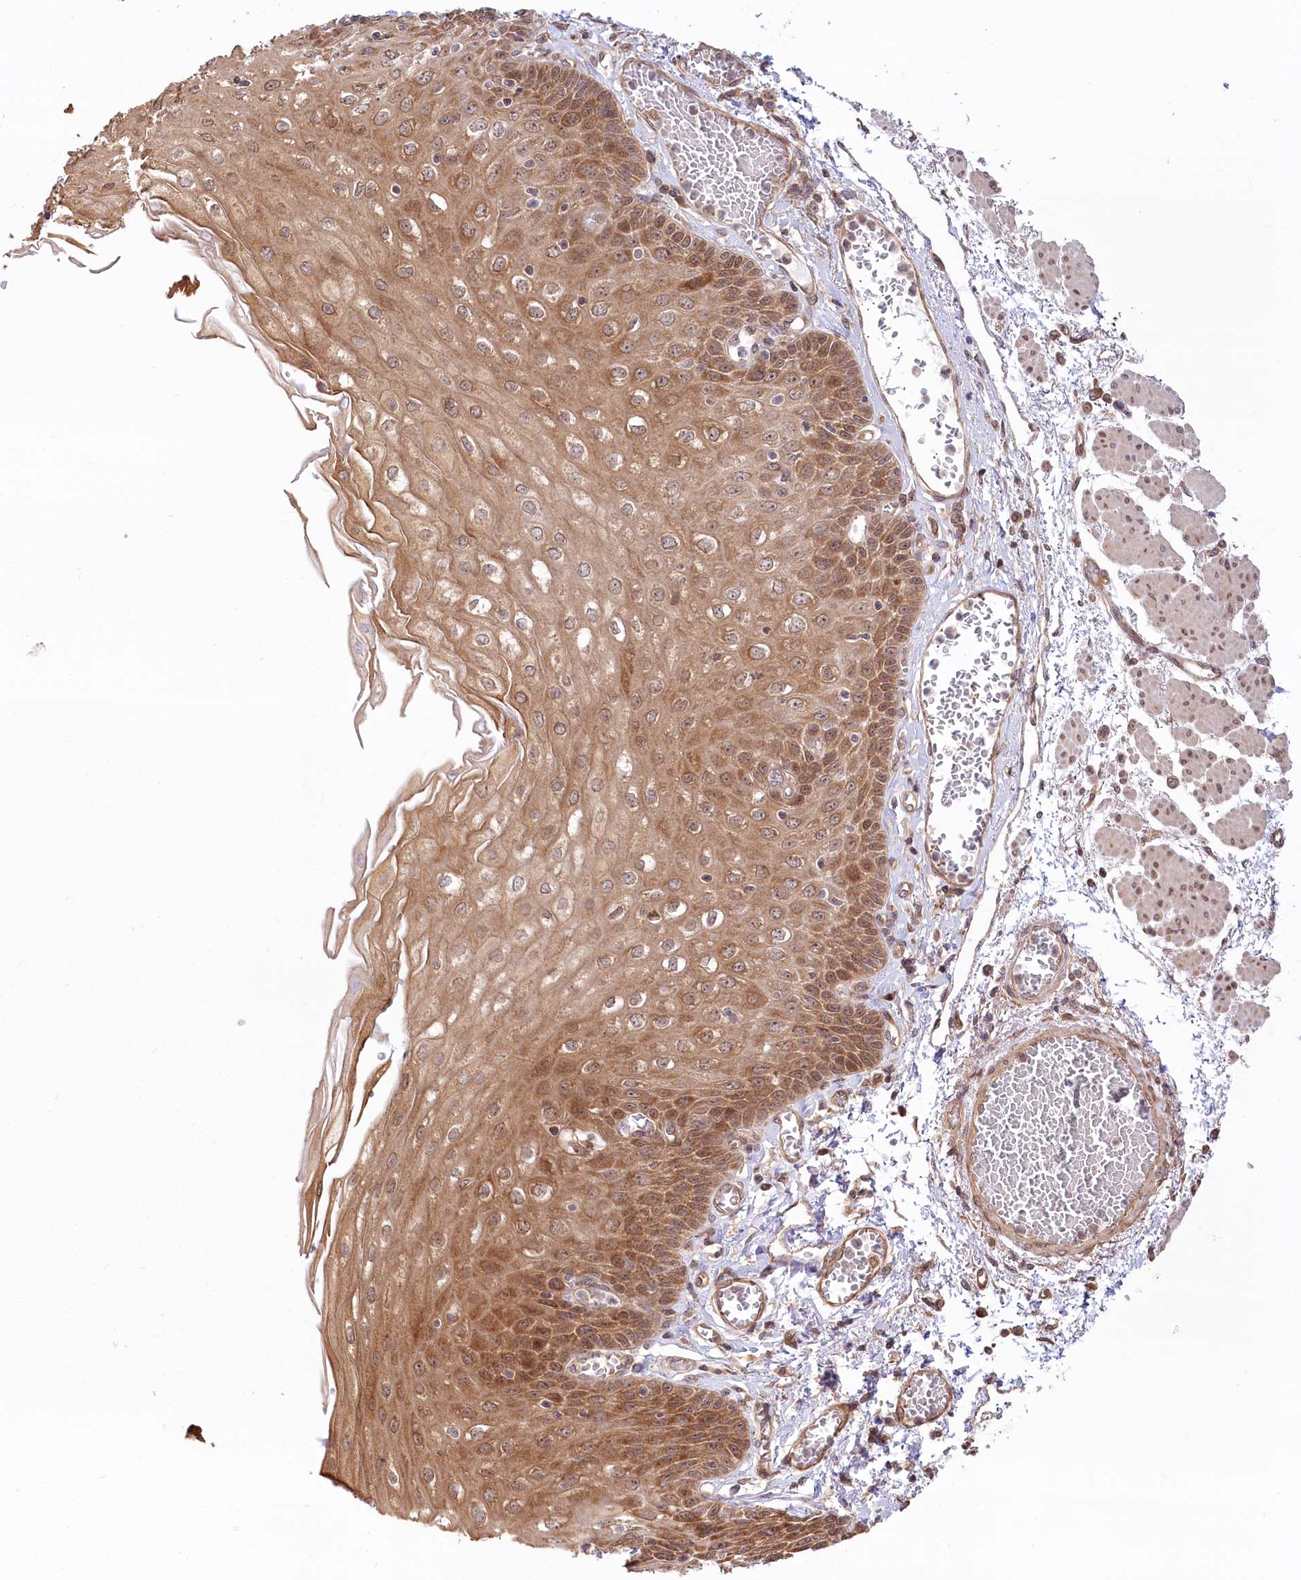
{"staining": {"intensity": "moderate", "quantity": ">75%", "location": "cytoplasmic/membranous"}, "tissue": "esophagus", "cell_type": "Squamous epithelial cells", "image_type": "normal", "snomed": [{"axis": "morphology", "description": "Normal tissue, NOS"}, {"axis": "topography", "description": "Esophagus"}], "caption": "IHC histopathology image of unremarkable esophagus: esophagus stained using immunohistochemistry (IHC) displays medium levels of moderate protein expression localized specifically in the cytoplasmic/membranous of squamous epithelial cells, appearing as a cytoplasmic/membranous brown color.", "gene": "CEP70", "patient": {"sex": "male", "age": 81}}